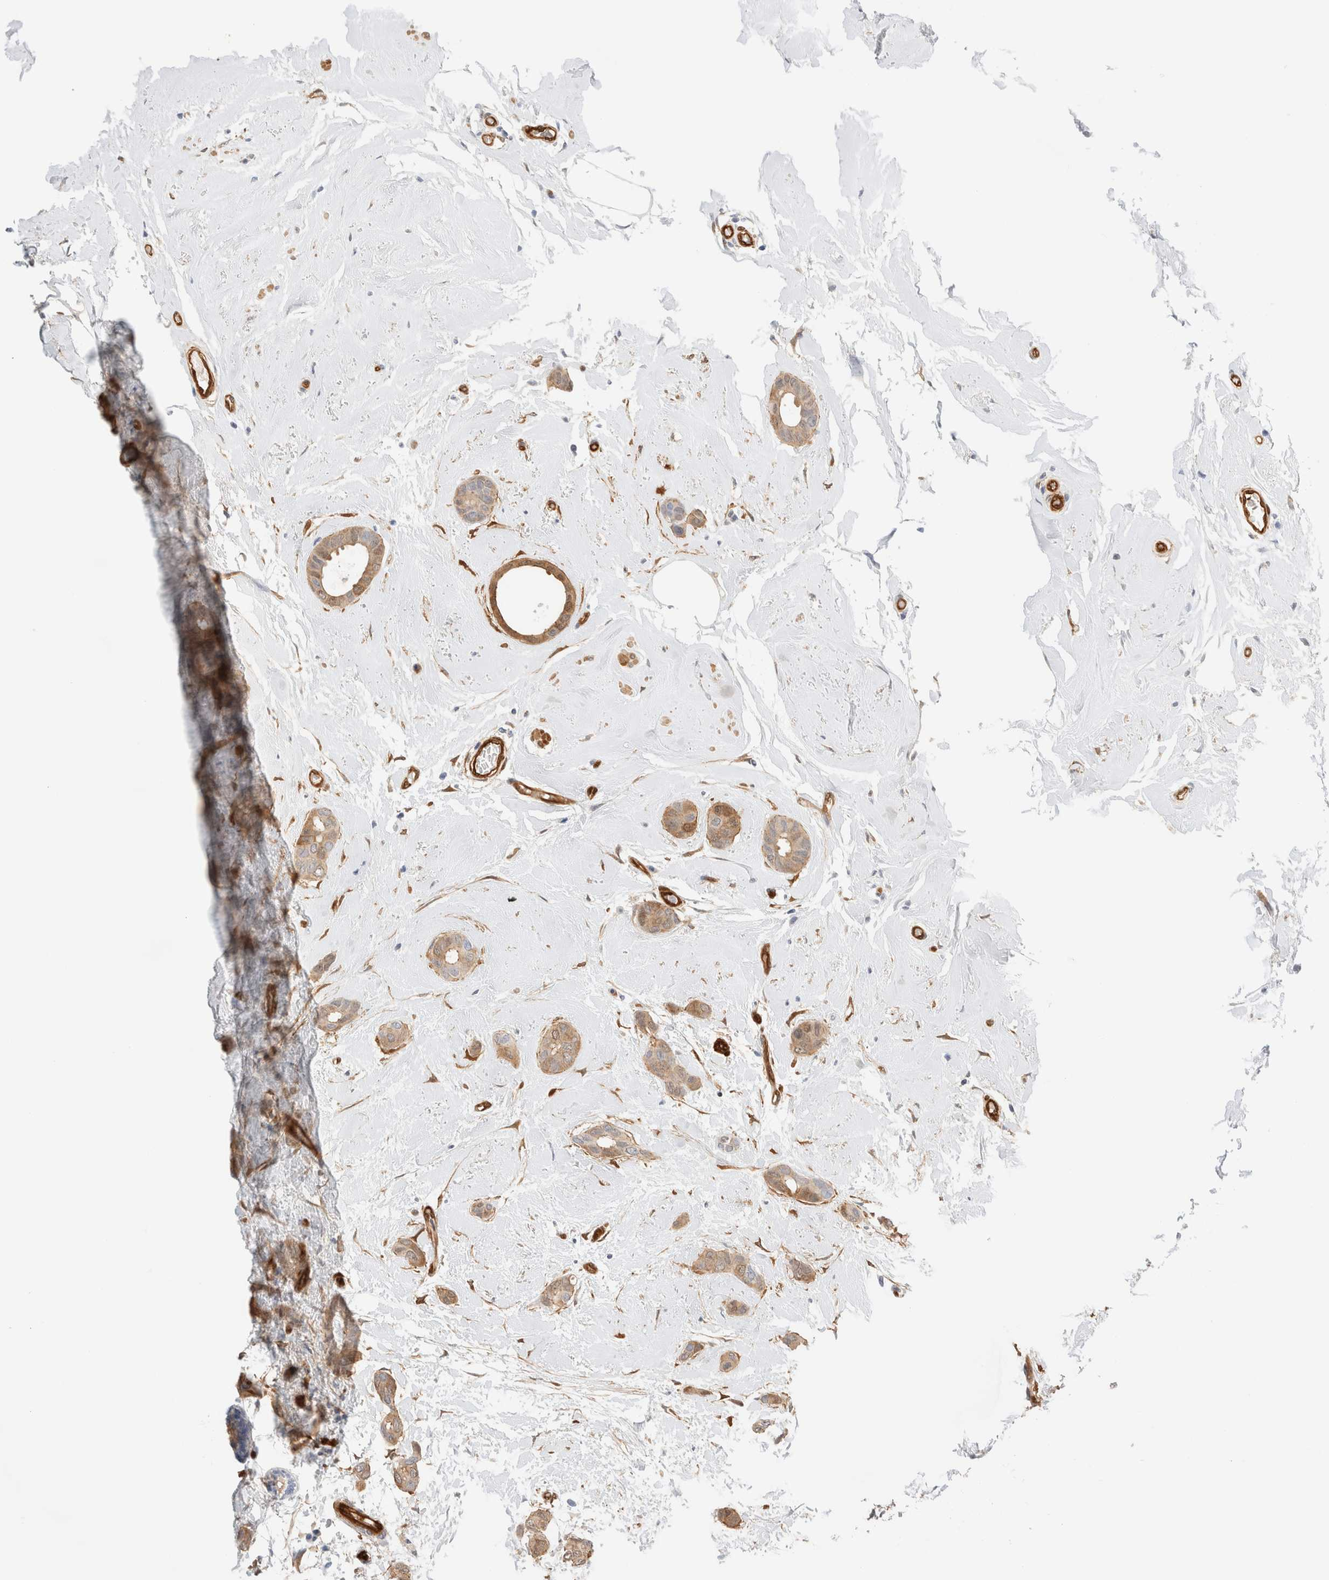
{"staining": {"intensity": "moderate", "quantity": ">75%", "location": "cytoplasmic/membranous"}, "tissue": "breast cancer", "cell_type": "Tumor cells", "image_type": "cancer", "snomed": [{"axis": "morphology", "description": "Duct carcinoma"}, {"axis": "topography", "description": "Breast"}], "caption": "Immunohistochemistry (DAB (3,3'-diaminobenzidine)) staining of breast cancer (invasive ductal carcinoma) reveals moderate cytoplasmic/membranous protein staining in about >75% of tumor cells.", "gene": "LMCD1", "patient": {"sex": "female", "age": 55}}